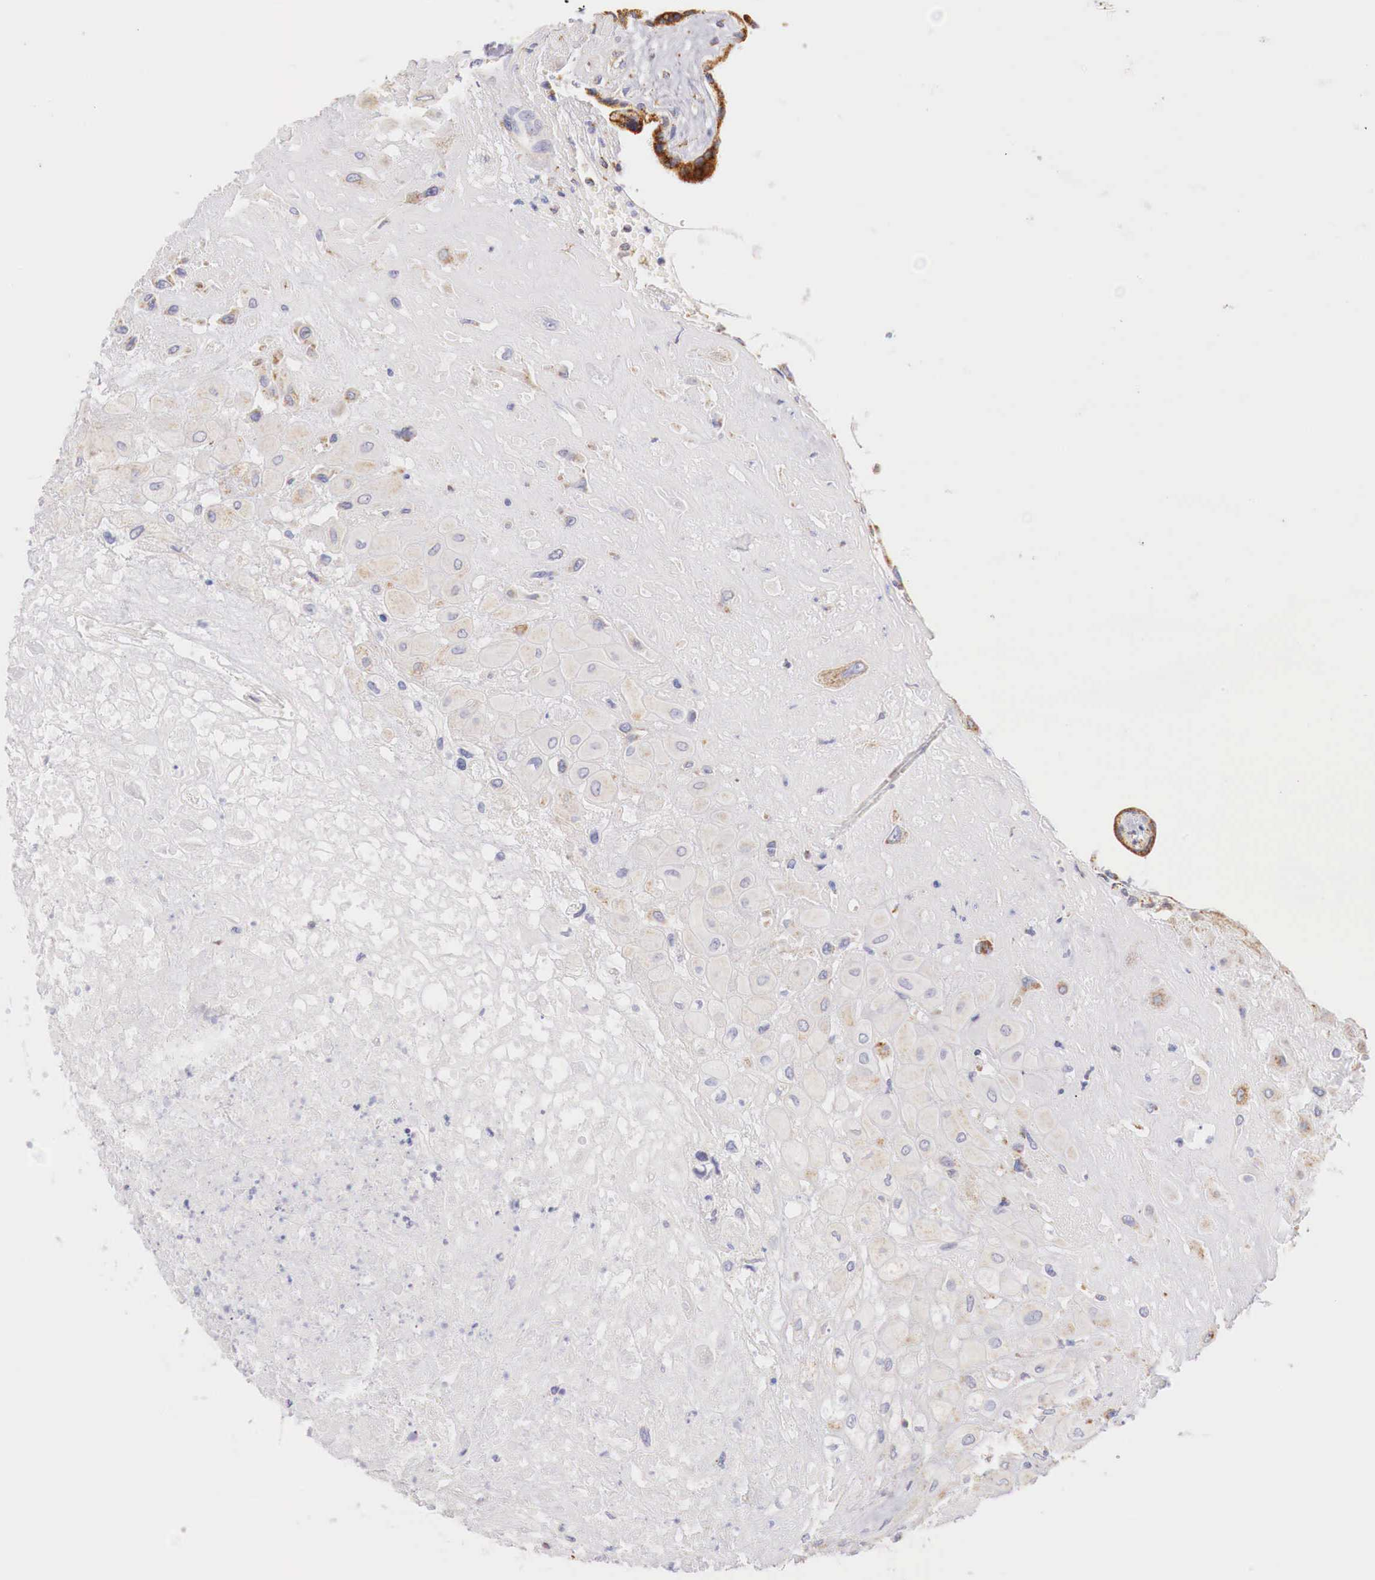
{"staining": {"intensity": "weak", "quantity": "<25%", "location": "cytoplasmic/membranous"}, "tissue": "placenta", "cell_type": "Decidual cells", "image_type": "normal", "snomed": [{"axis": "morphology", "description": "Normal tissue, NOS"}, {"axis": "topography", "description": "Placenta"}], "caption": "Immunohistochemical staining of normal placenta displays no significant staining in decidual cells. (DAB IHC visualized using brightfield microscopy, high magnification).", "gene": "IDH3G", "patient": {"sex": "female", "age": 31}}